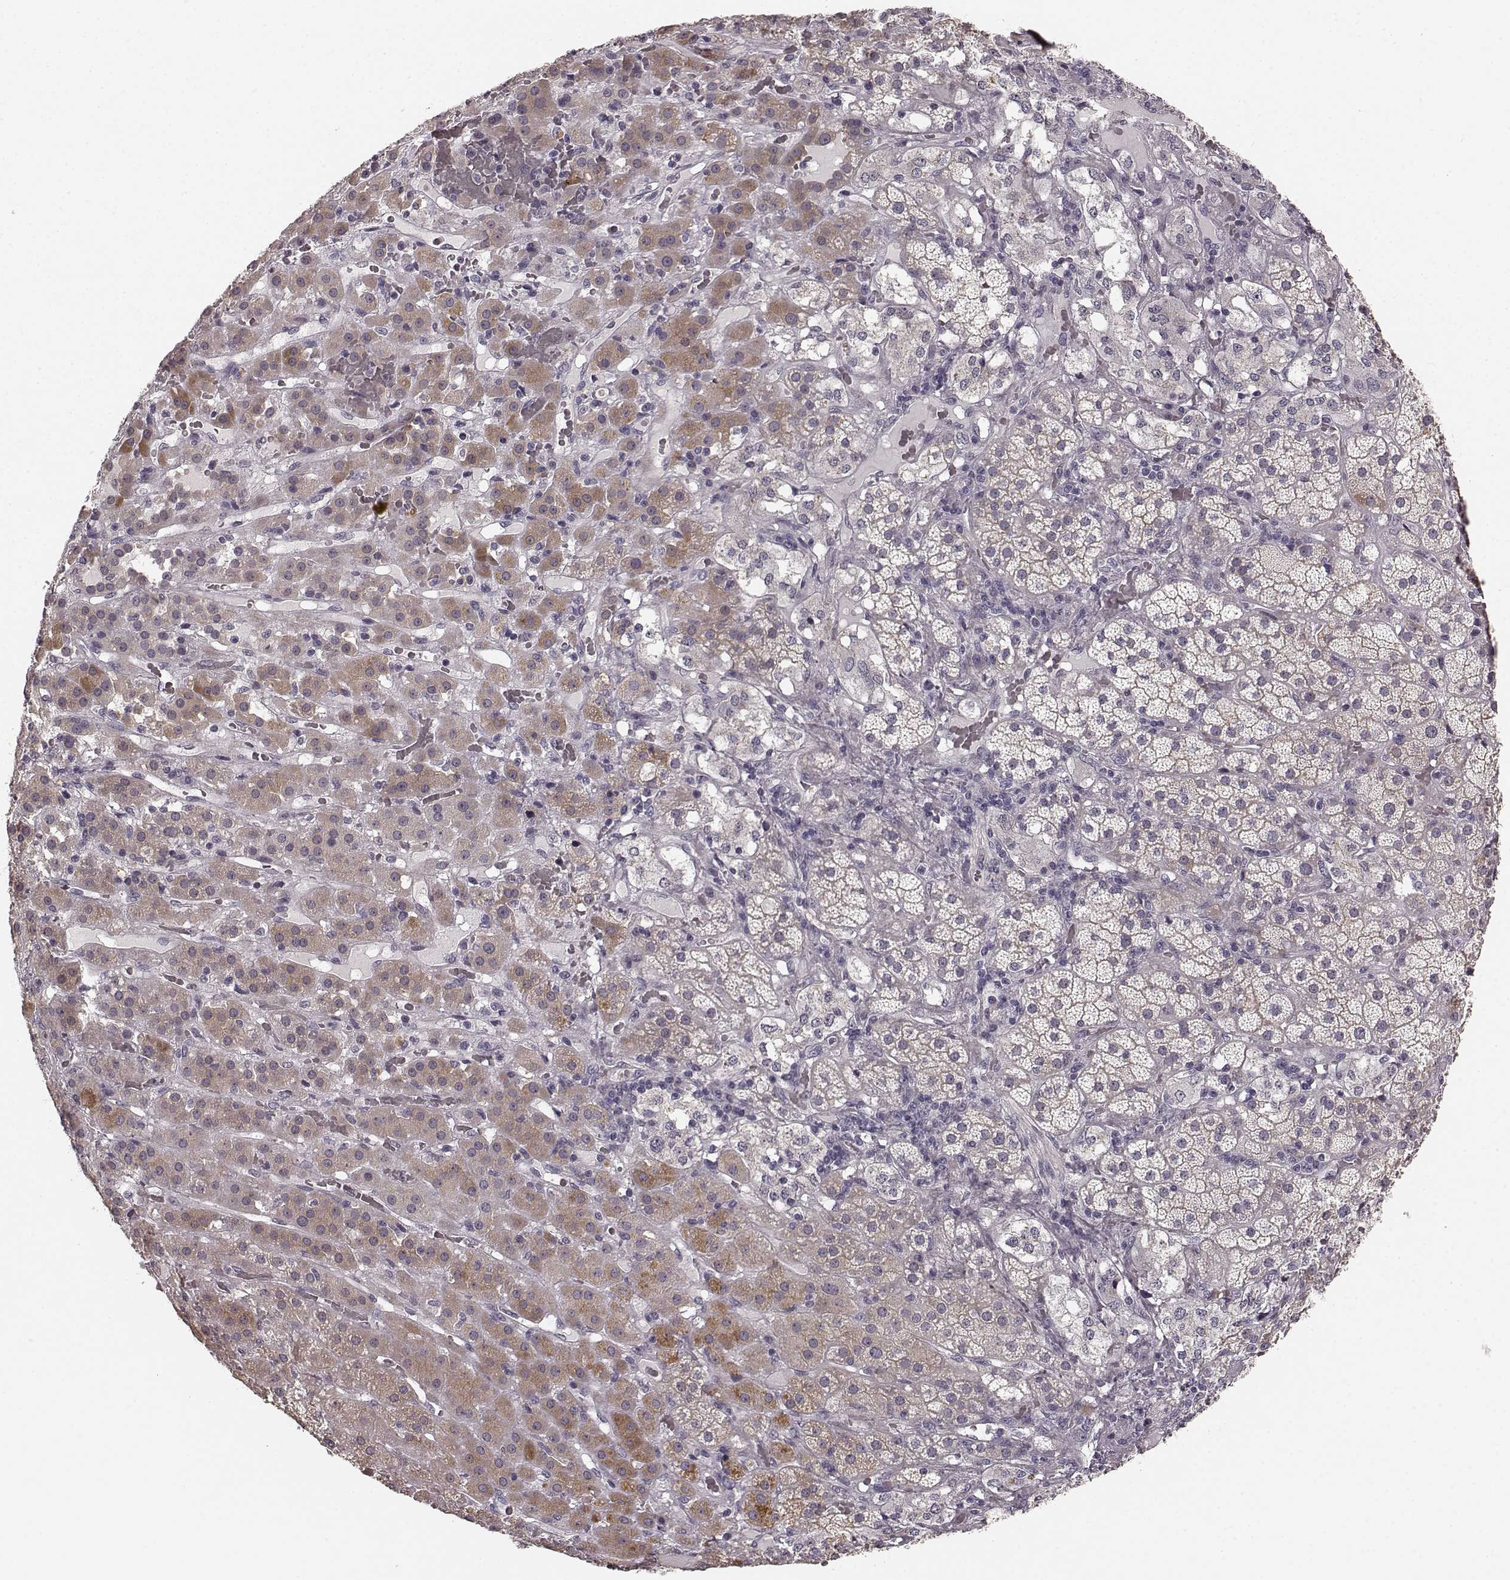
{"staining": {"intensity": "moderate", "quantity": "<25%", "location": "cytoplasmic/membranous"}, "tissue": "adrenal gland", "cell_type": "Glandular cells", "image_type": "normal", "snomed": [{"axis": "morphology", "description": "Normal tissue, NOS"}, {"axis": "topography", "description": "Adrenal gland"}], "caption": "Brown immunohistochemical staining in unremarkable adrenal gland displays moderate cytoplasmic/membranous positivity in approximately <25% of glandular cells.", "gene": "RIT2", "patient": {"sex": "male", "age": 57}}